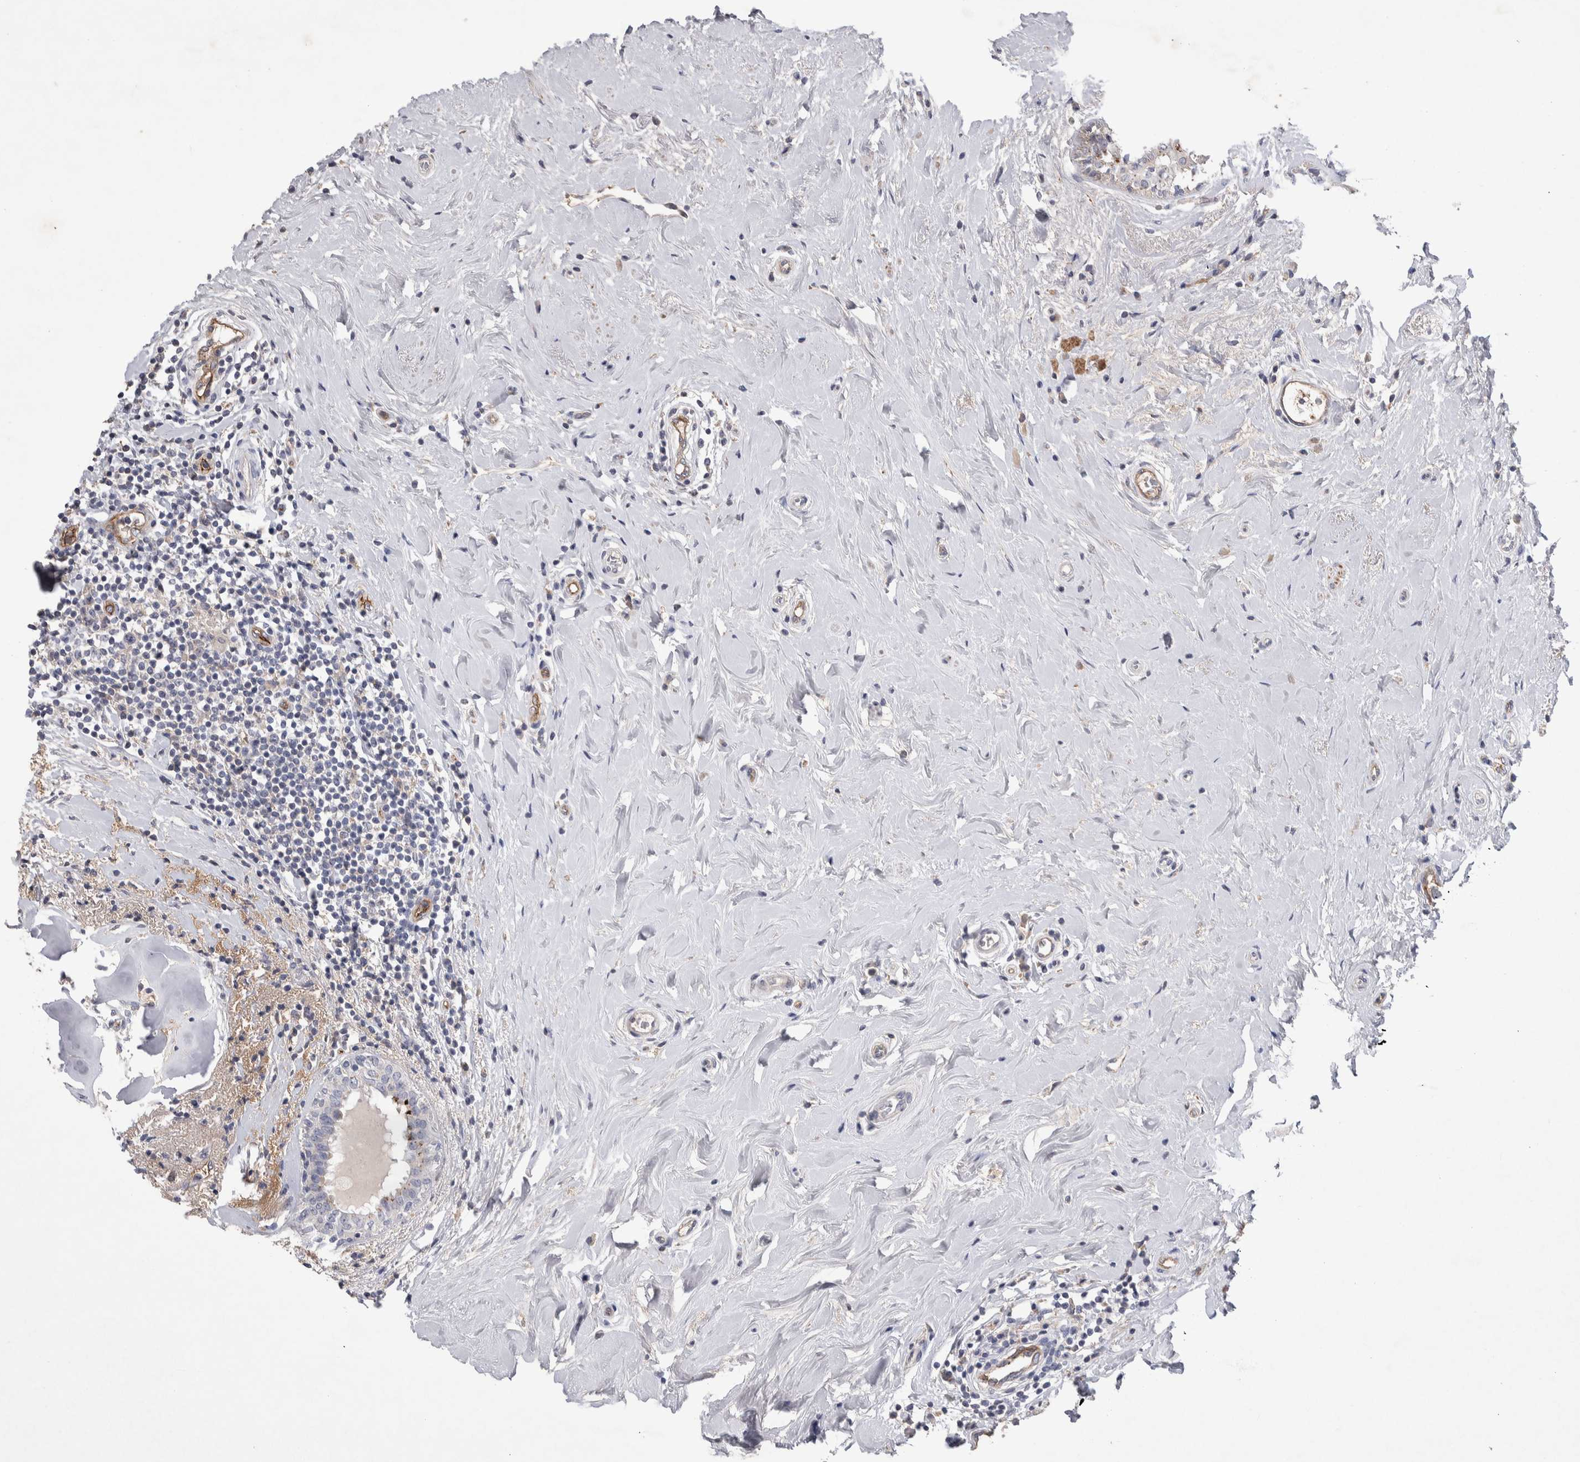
{"staining": {"intensity": "negative", "quantity": "none", "location": "none"}, "tissue": "breast cancer", "cell_type": "Tumor cells", "image_type": "cancer", "snomed": [{"axis": "morphology", "description": "Duct carcinoma"}, {"axis": "topography", "description": "Breast"}], "caption": "DAB immunohistochemical staining of invasive ductal carcinoma (breast) displays no significant expression in tumor cells.", "gene": "CEP131", "patient": {"sex": "female", "age": 55}}